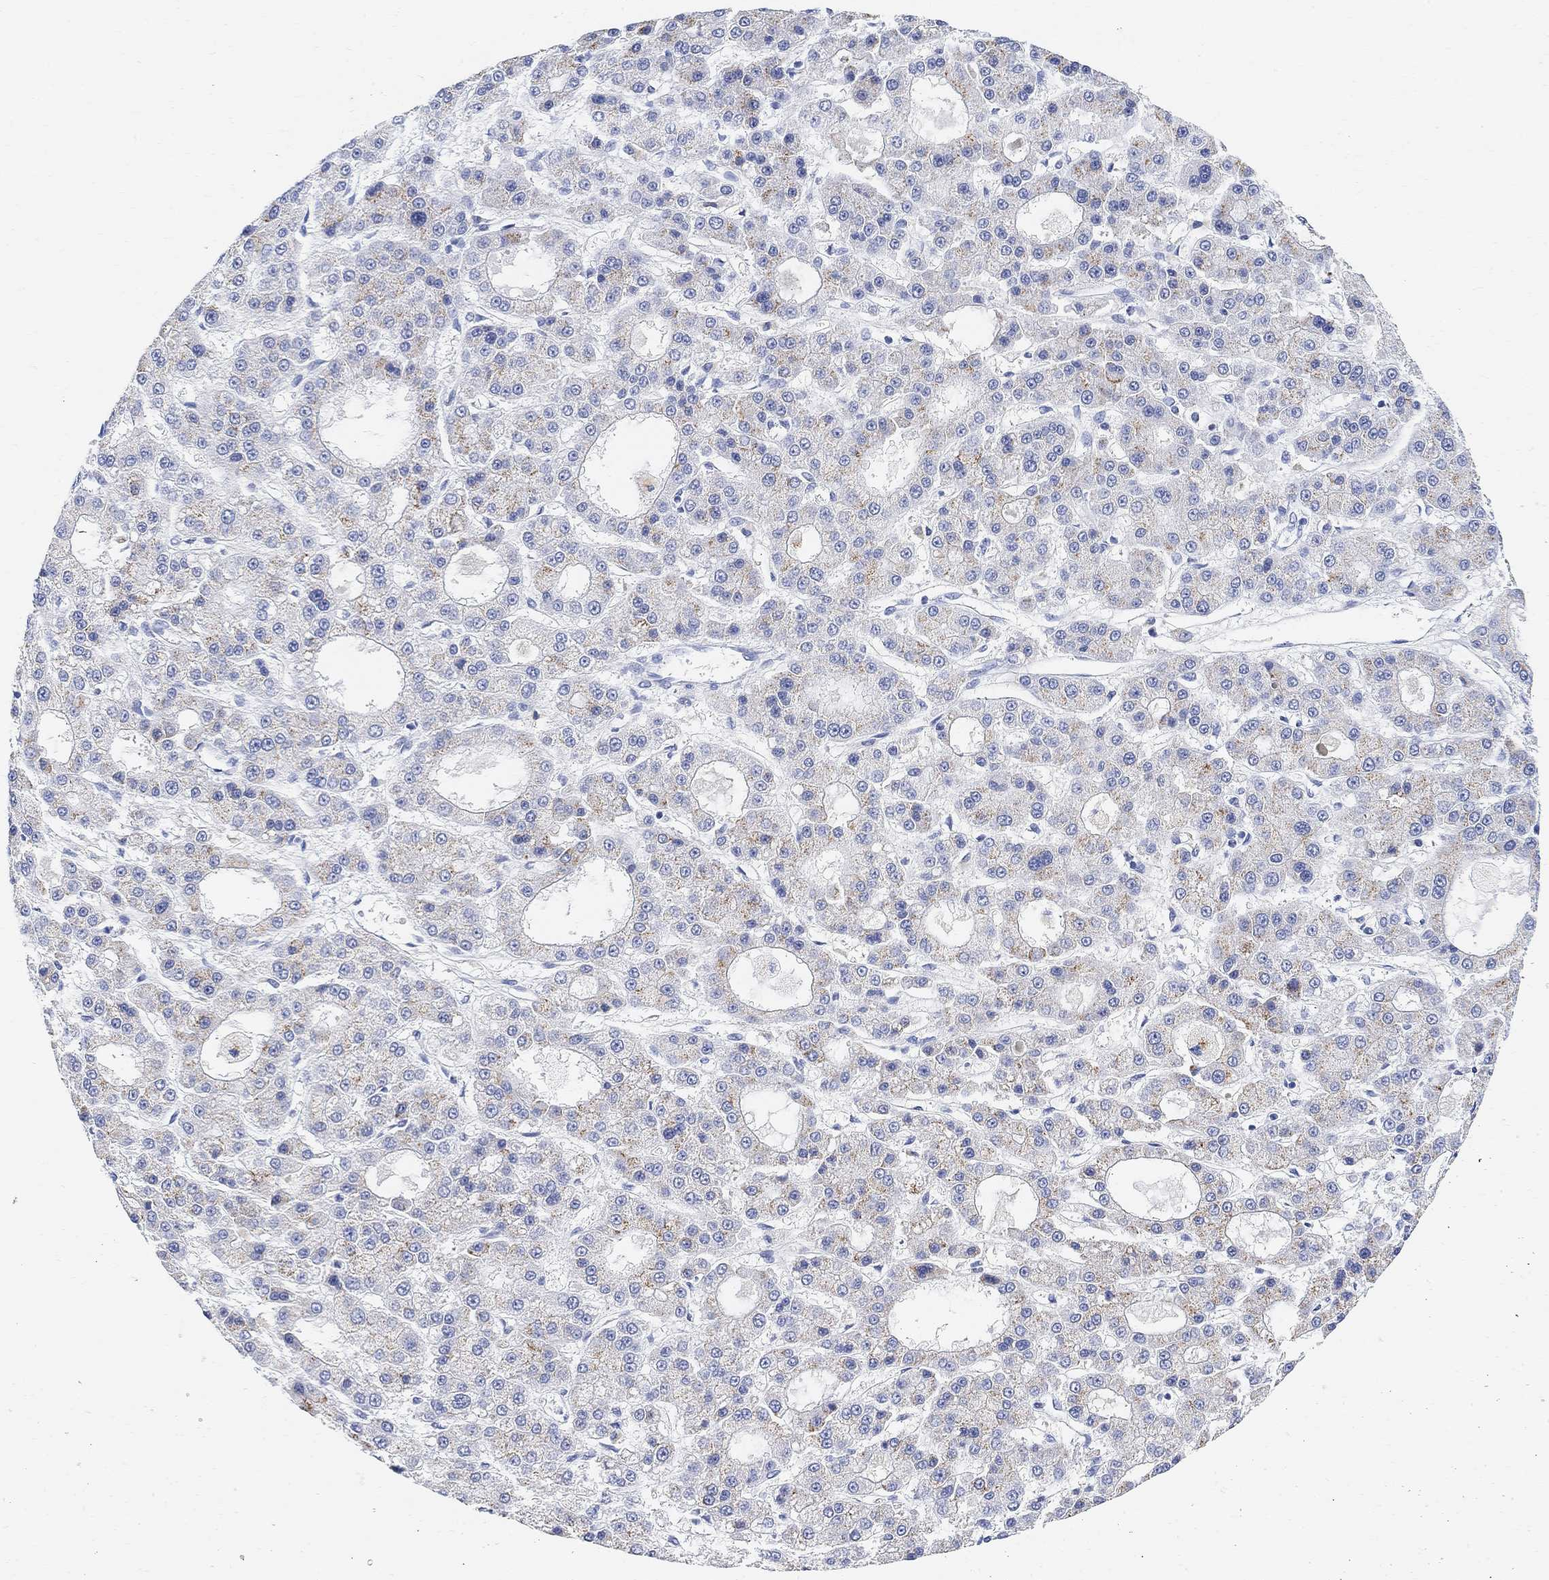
{"staining": {"intensity": "weak", "quantity": "25%-75%", "location": "cytoplasmic/membranous"}, "tissue": "liver cancer", "cell_type": "Tumor cells", "image_type": "cancer", "snomed": [{"axis": "morphology", "description": "Carcinoma, Hepatocellular, NOS"}, {"axis": "topography", "description": "Liver"}], "caption": "About 25%-75% of tumor cells in hepatocellular carcinoma (liver) reveal weak cytoplasmic/membranous protein staining as visualized by brown immunohistochemical staining.", "gene": "RETNLB", "patient": {"sex": "male", "age": 70}}